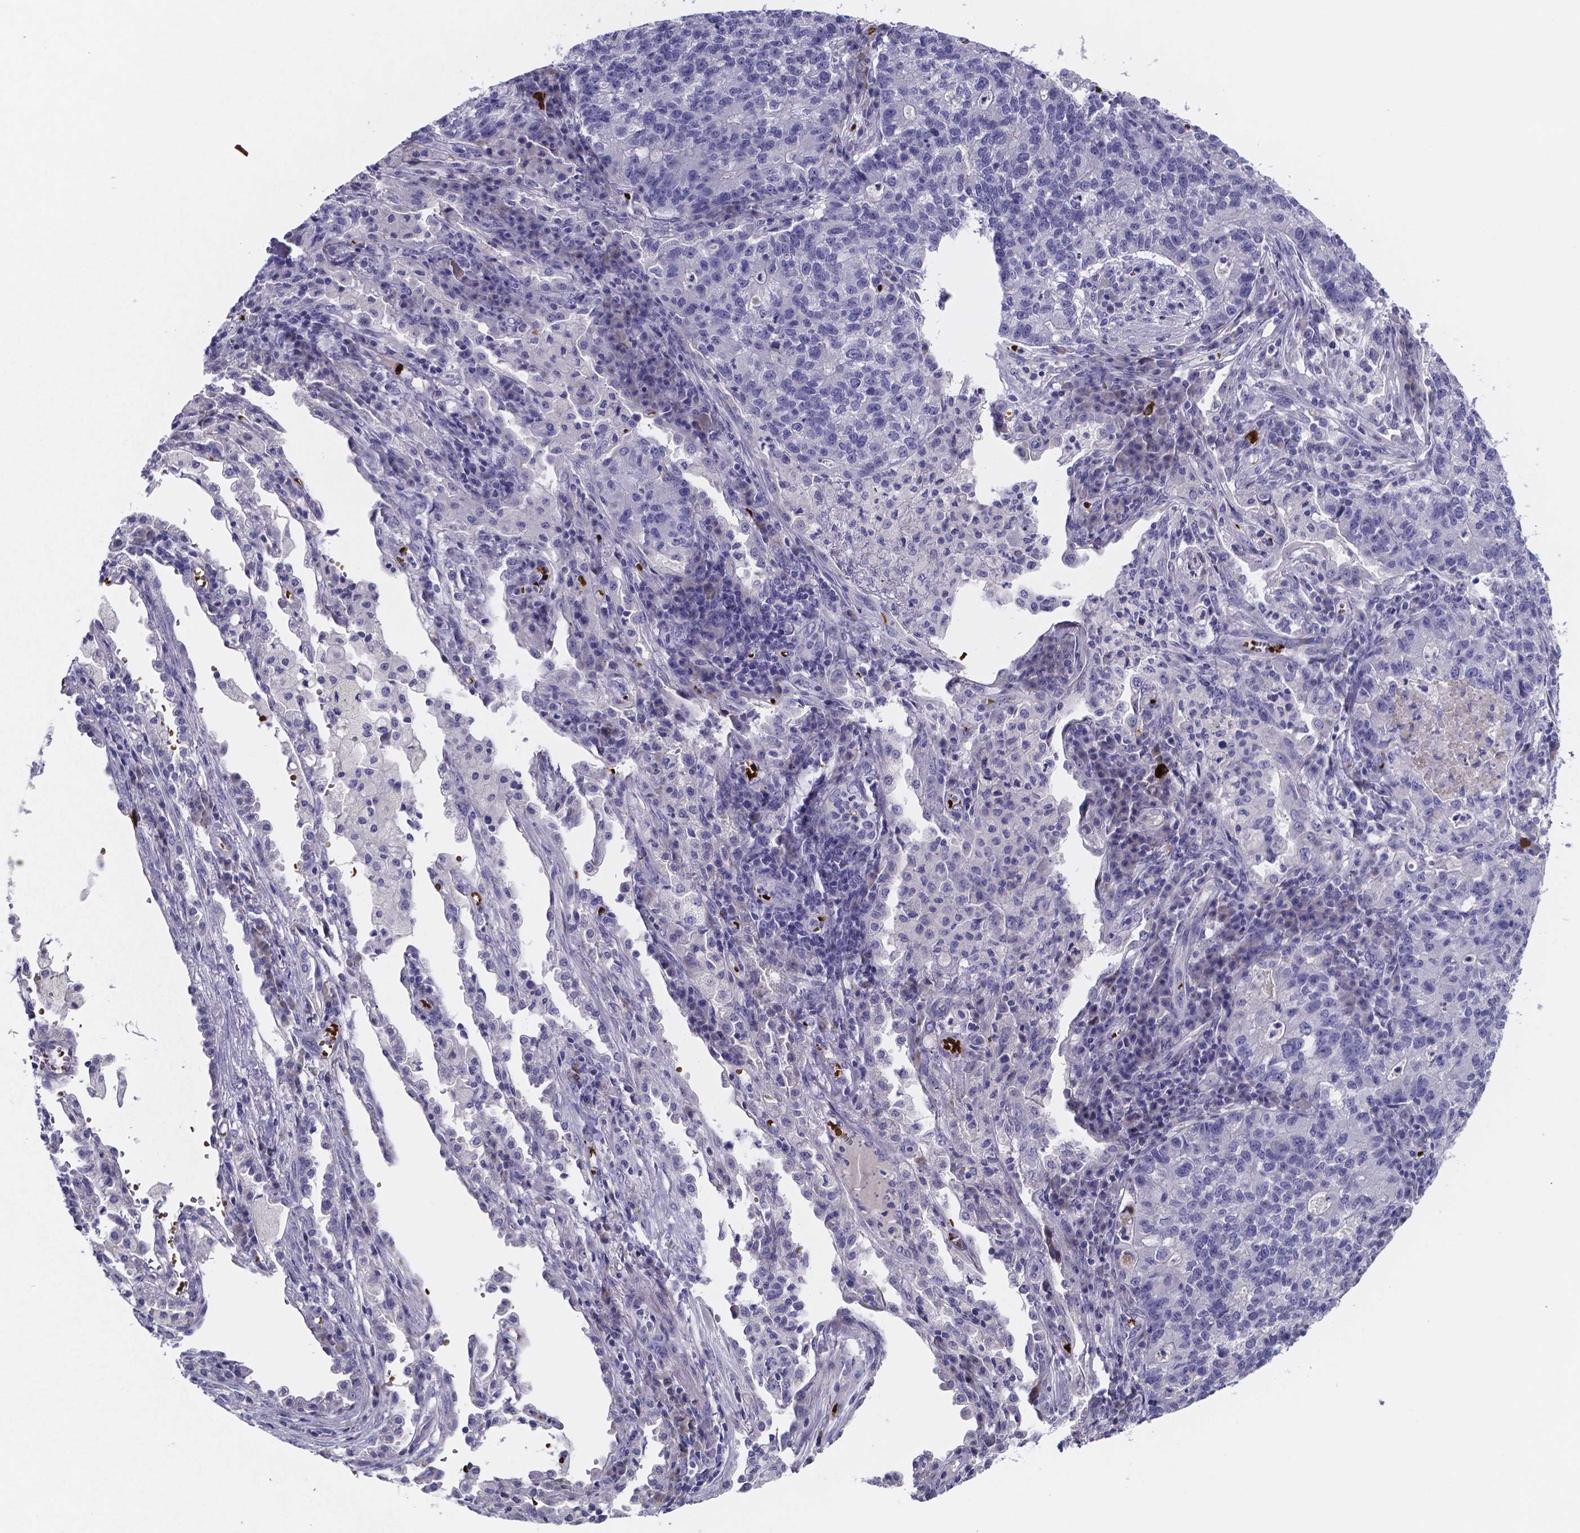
{"staining": {"intensity": "negative", "quantity": "none", "location": "none"}, "tissue": "lung cancer", "cell_type": "Tumor cells", "image_type": "cancer", "snomed": [{"axis": "morphology", "description": "Adenocarcinoma, NOS"}, {"axis": "topography", "description": "Lung"}], "caption": "The micrograph reveals no significant positivity in tumor cells of lung cancer (adenocarcinoma).", "gene": "GABRA3", "patient": {"sex": "male", "age": 57}}